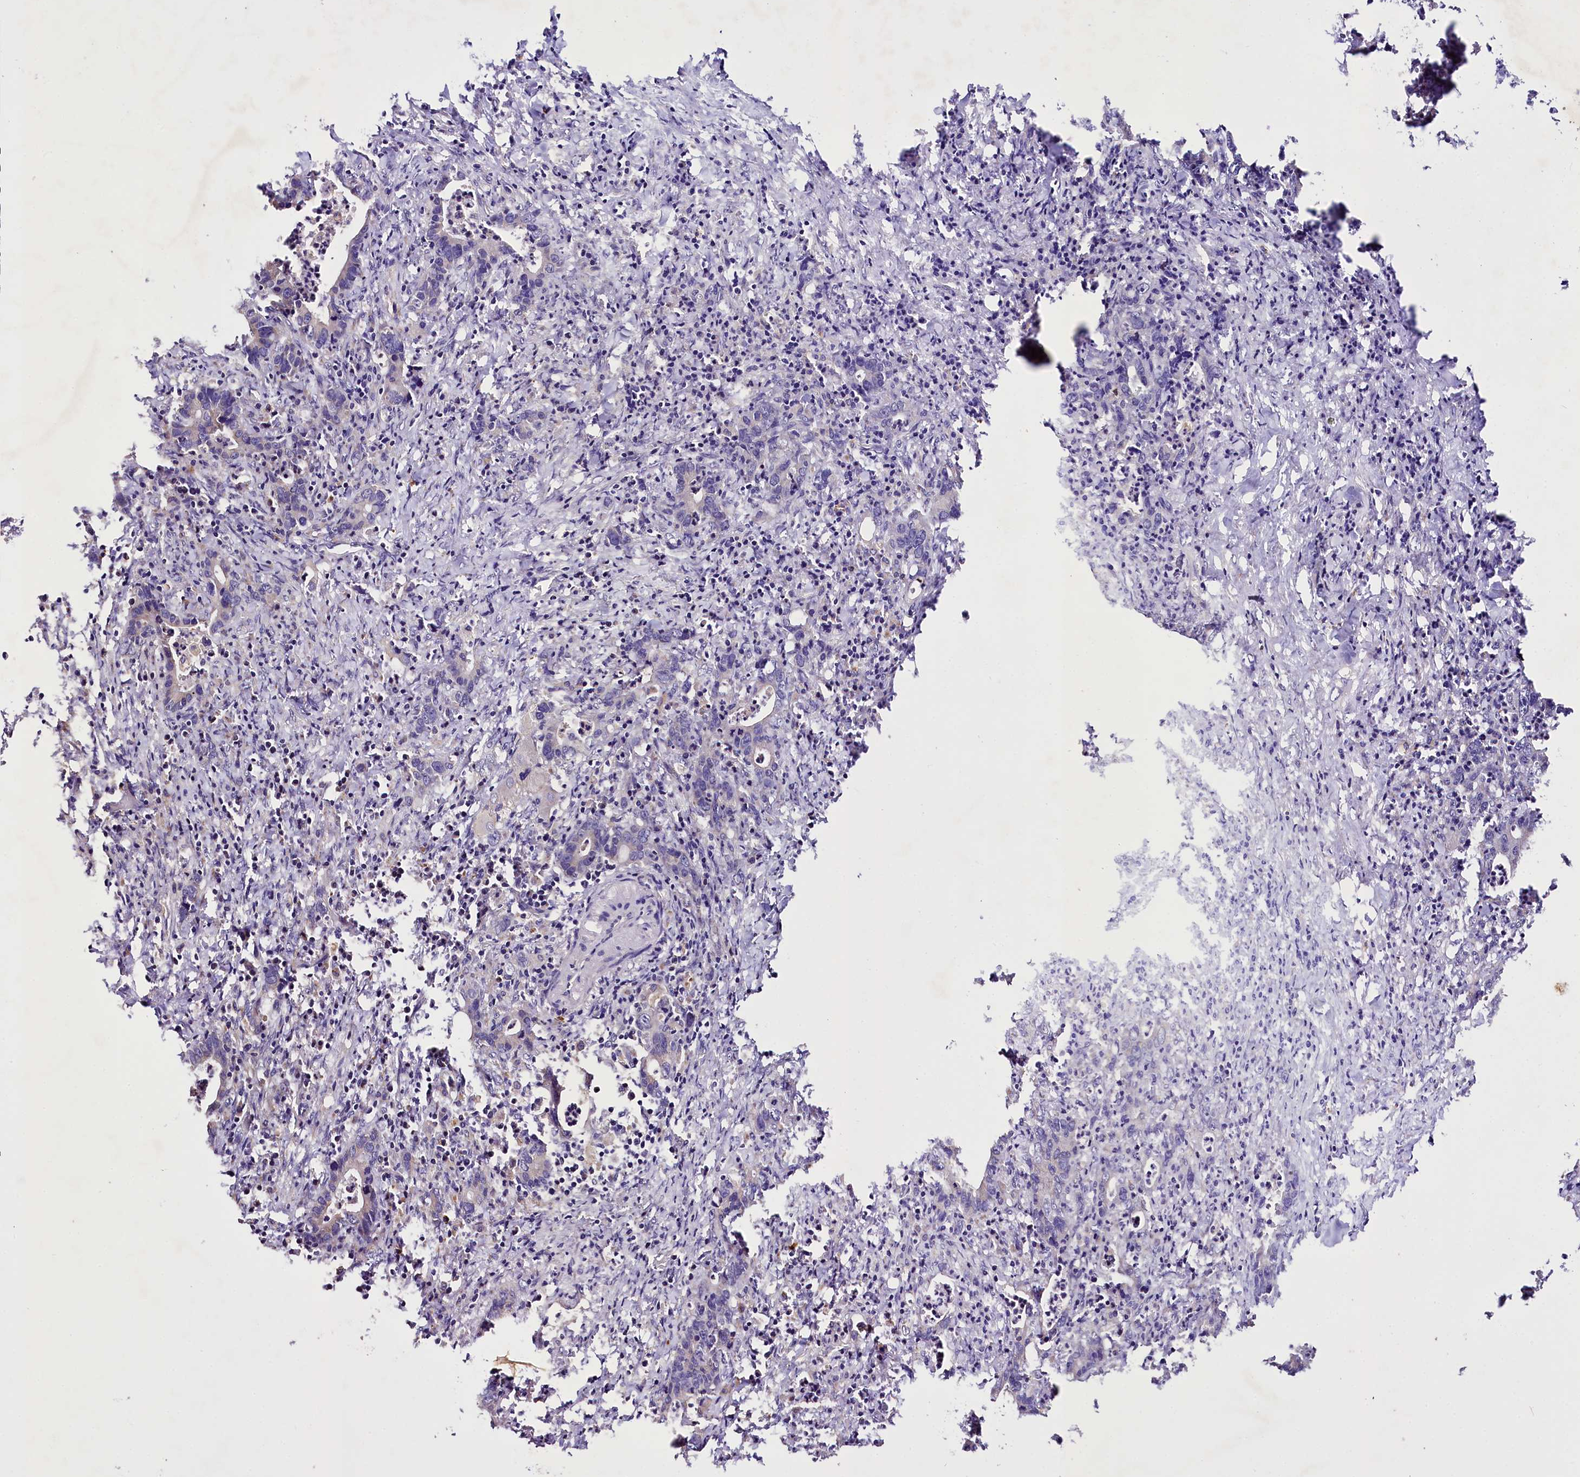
{"staining": {"intensity": "negative", "quantity": "none", "location": "none"}, "tissue": "colorectal cancer", "cell_type": "Tumor cells", "image_type": "cancer", "snomed": [{"axis": "morphology", "description": "Adenocarcinoma, NOS"}, {"axis": "topography", "description": "Colon"}], "caption": "An IHC histopathology image of colorectal cancer is shown. There is no staining in tumor cells of colorectal cancer.", "gene": "ZNF45", "patient": {"sex": "female", "age": 75}}